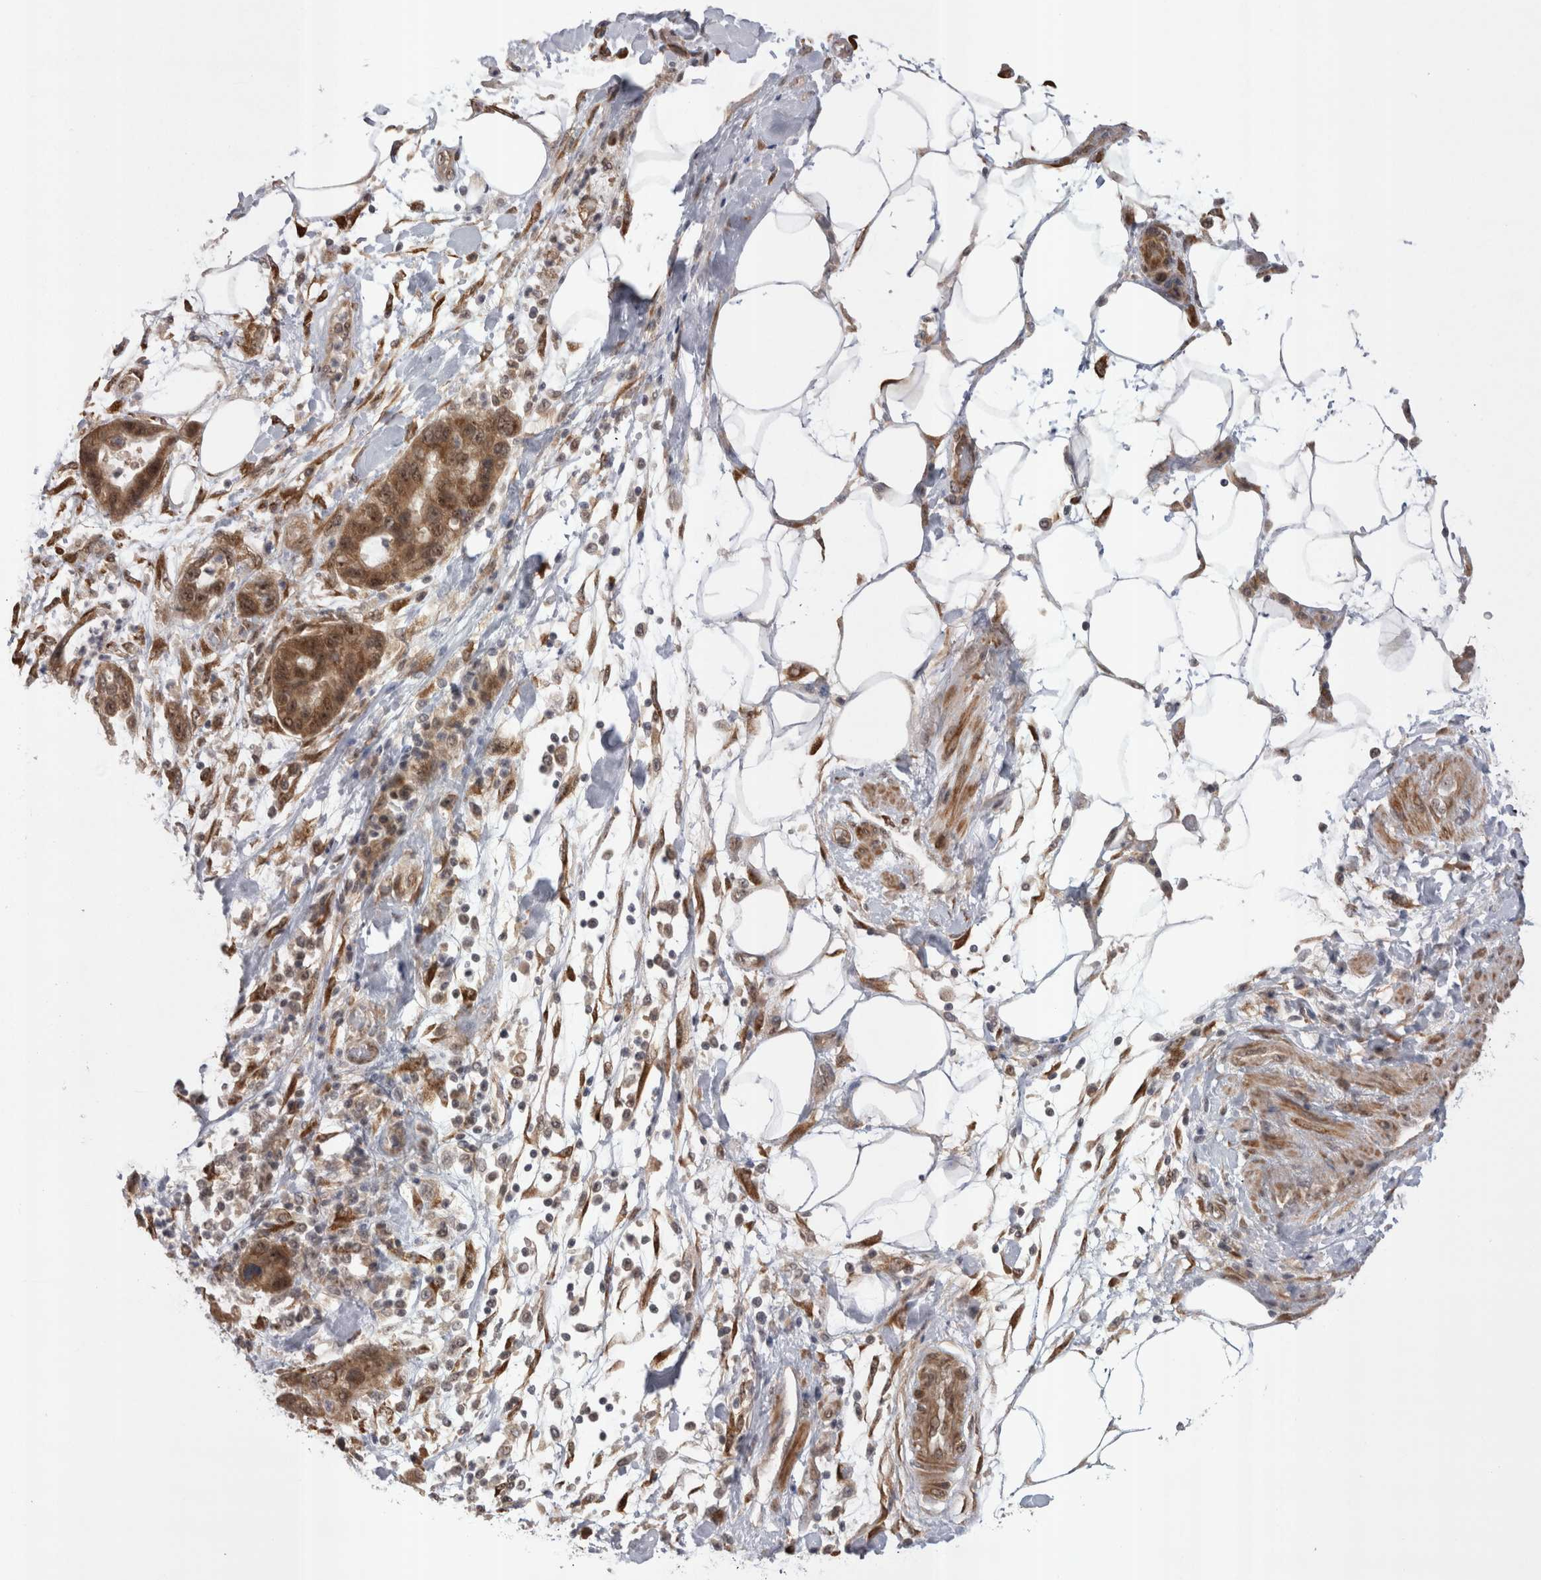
{"staining": {"intensity": "moderate", "quantity": ">75%", "location": "cytoplasmic/membranous,nuclear"}, "tissue": "pancreatic cancer", "cell_type": "Tumor cells", "image_type": "cancer", "snomed": [{"axis": "morphology", "description": "Normal tissue, NOS"}, {"axis": "morphology", "description": "Adenocarcinoma, NOS"}, {"axis": "topography", "description": "Pancreas"}], "caption": "Protein staining reveals moderate cytoplasmic/membranous and nuclear staining in about >75% of tumor cells in pancreatic cancer (adenocarcinoma). Nuclei are stained in blue.", "gene": "EXOSC4", "patient": {"sex": "female", "age": 71}}